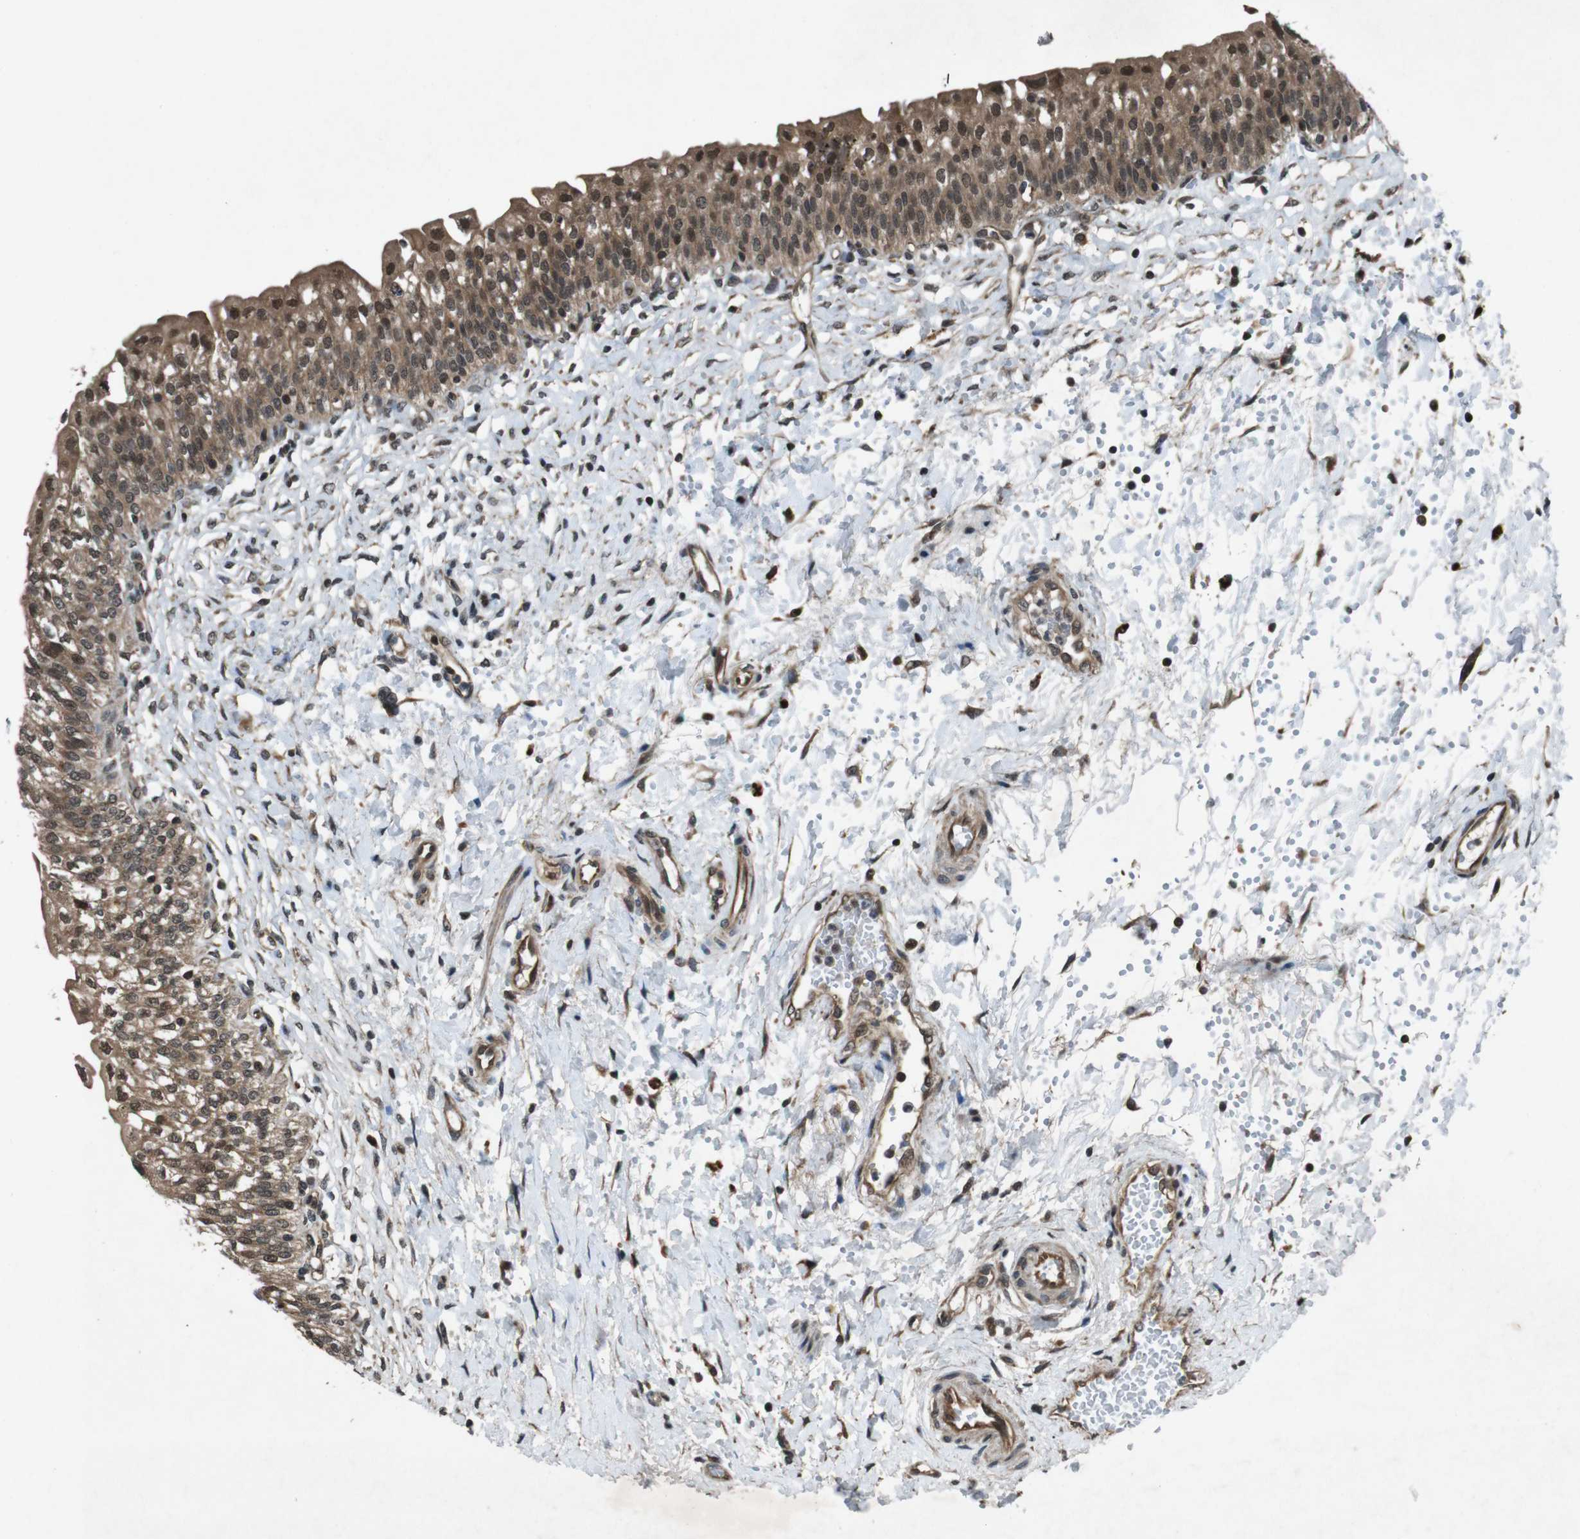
{"staining": {"intensity": "moderate", "quantity": ">75%", "location": "cytoplasmic/membranous,nuclear"}, "tissue": "urinary bladder", "cell_type": "Urothelial cells", "image_type": "normal", "snomed": [{"axis": "morphology", "description": "Normal tissue, NOS"}, {"axis": "topography", "description": "Urinary bladder"}], "caption": "Protein analysis of benign urinary bladder displays moderate cytoplasmic/membranous,nuclear expression in about >75% of urothelial cells. The staining is performed using DAB brown chromogen to label protein expression. The nuclei are counter-stained blue using hematoxylin.", "gene": "SOCS1", "patient": {"sex": "male", "age": 55}}